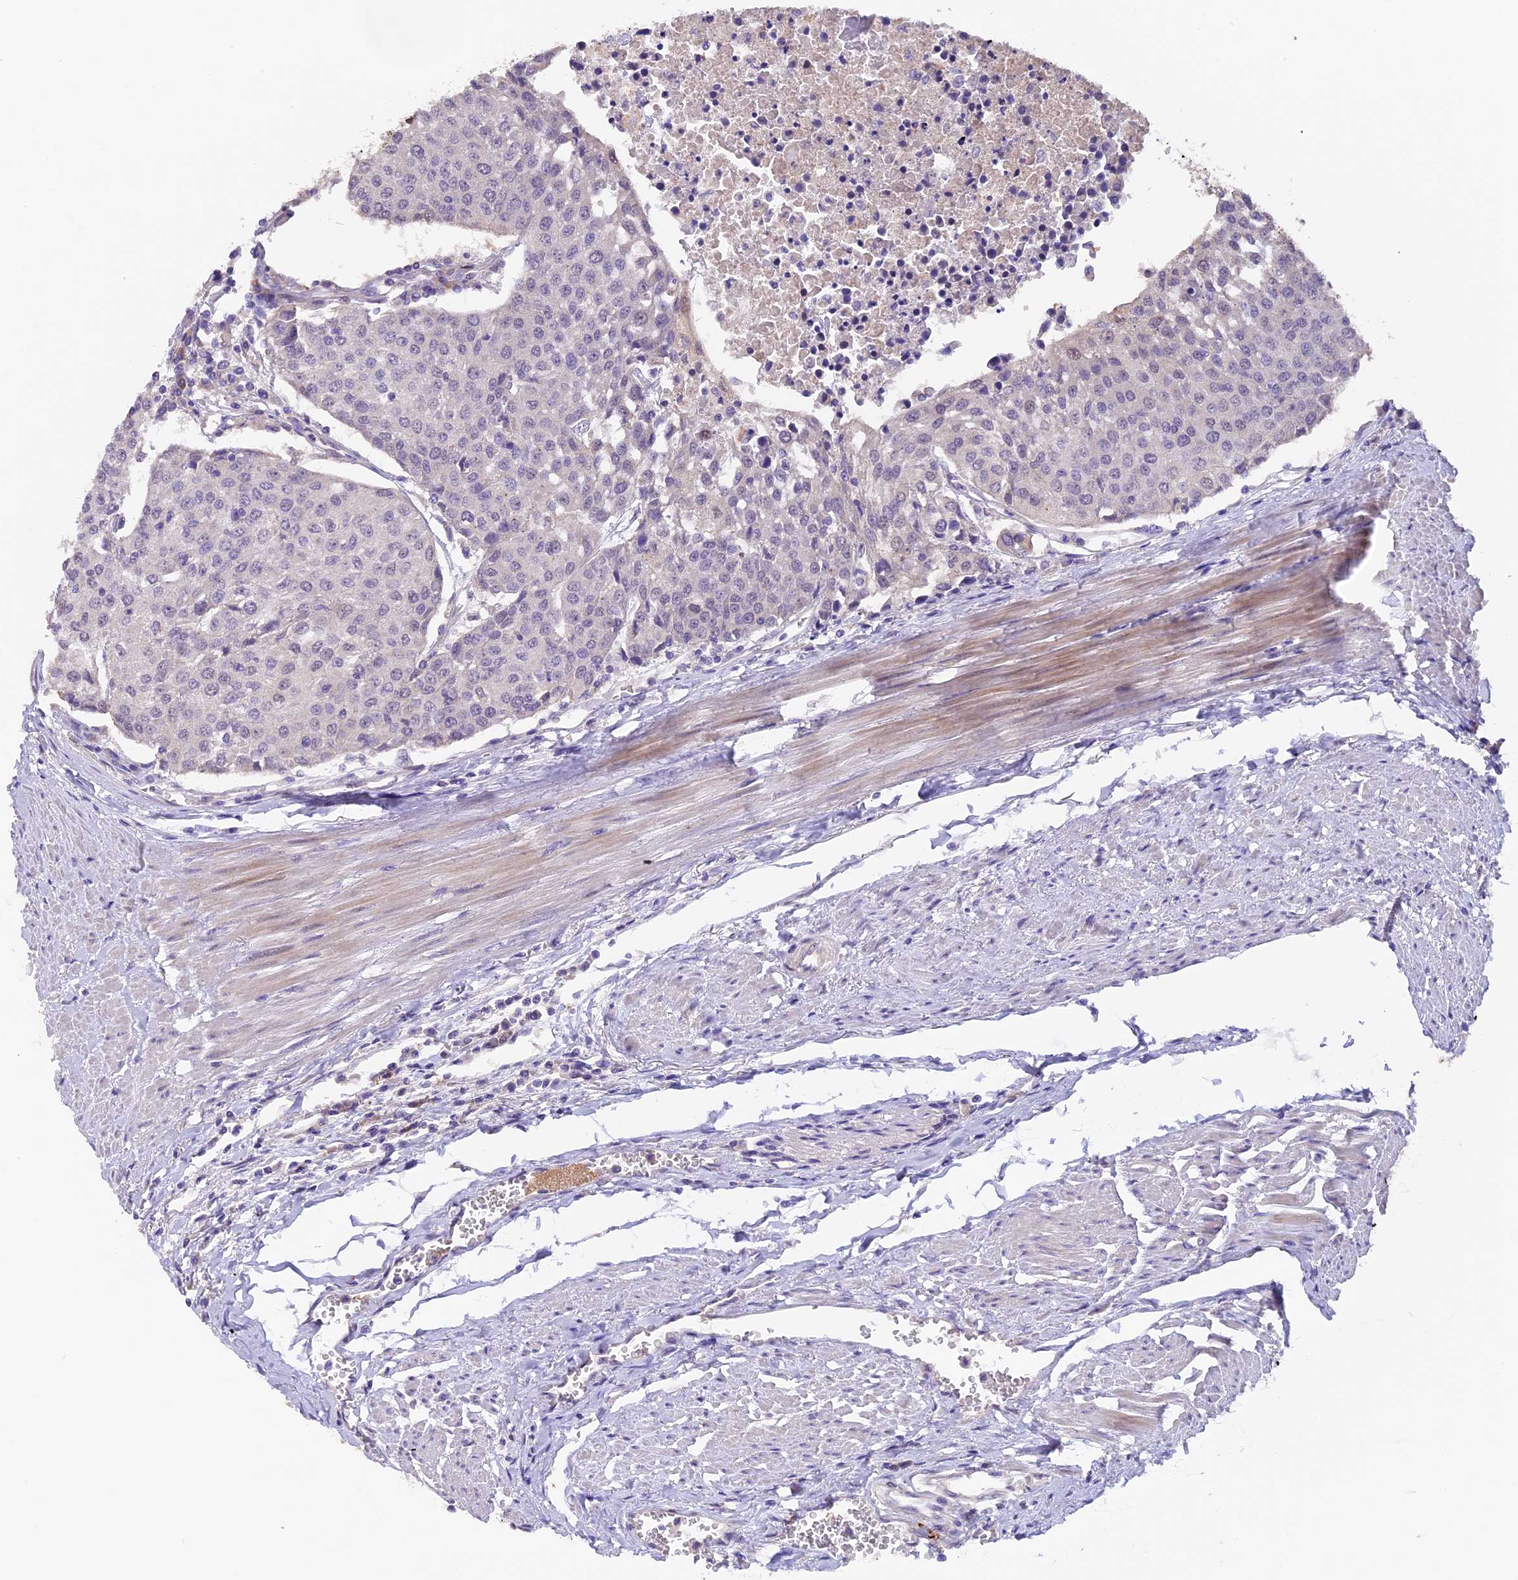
{"staining": {"intensity": "negative", "quantity": "none", "location": "none"}, "tissue": "urothelial cancer", "cell_type": "Tumor cells", "image_type": "cancer", "snomed": [{"axis": "morphology", "description": "Urothelial carcinoma, High grade"}, {"axis": "topography", "description": "Urinary bladder"}], "caption": "An immunohistochemistry (IHC) photomicrograph of high-grade urothelial carcinoma is shown. There is no staining in tumor cells of high-grade urothelial carcinoma.", "gene": "NCK2", "patient": {"sex": "female", "age": 85}}